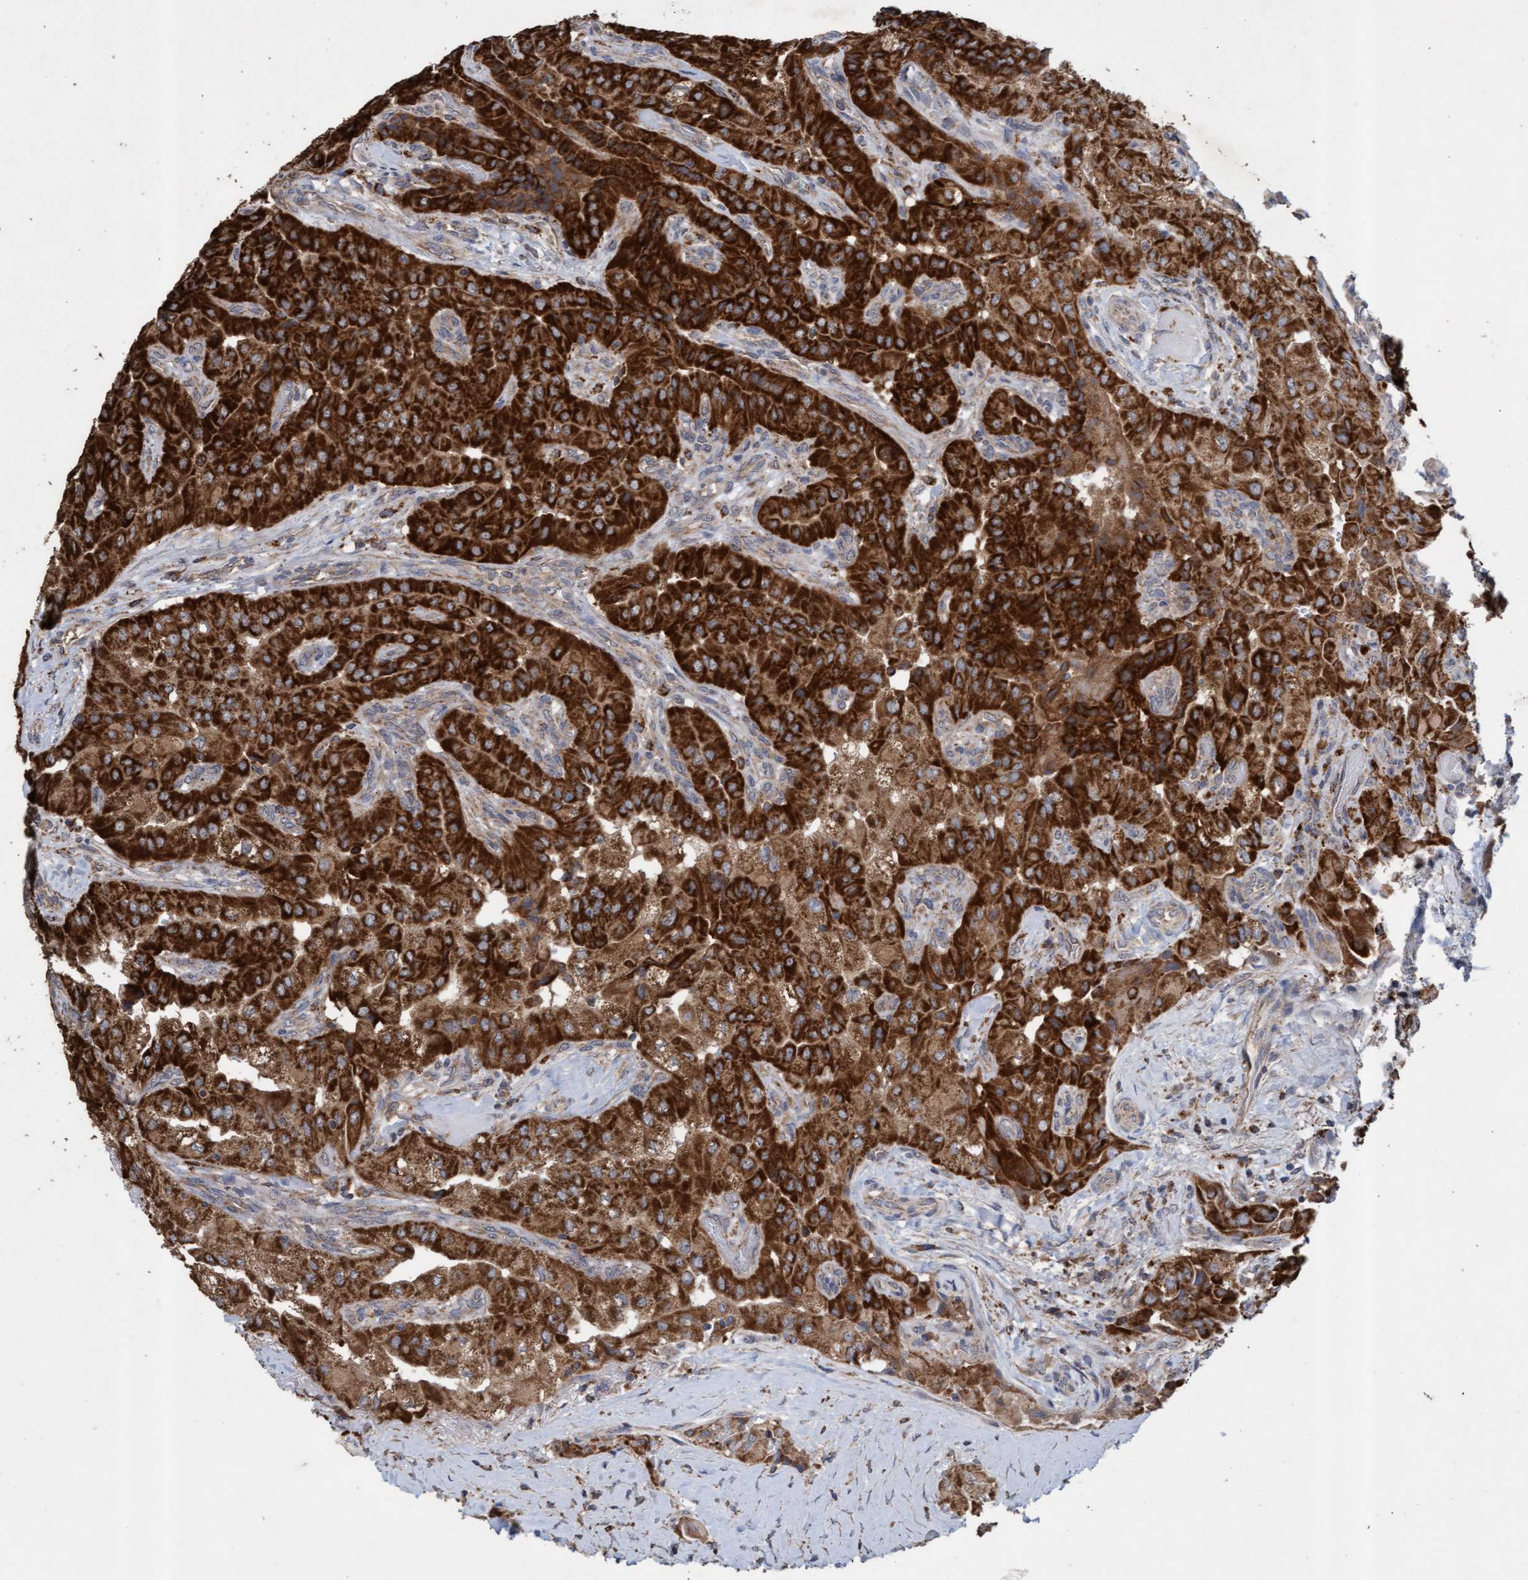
{"staining": {"intensity": "strong", "quantity": ">75%", "location": "cytoplasmic/membranous"}, "tissue": "thyroid cancer", "cell_type": "Tumor cells", "image_type": "cancer", "snomed": [{"axis": "morphology", "description": "Papillary adenocarcinoma, NOS"}, {"axis": "topography", "description": "Thyroid gland"}], "caption": "Immunohistochemical staining of thyroid papillary adenocarcinoma reveals strong cytoplasmic/membranous protein positivity in about >75% of tumor cells.", "gene": "ATPAF2", "patient": {"sex": "female", "age": 59}}